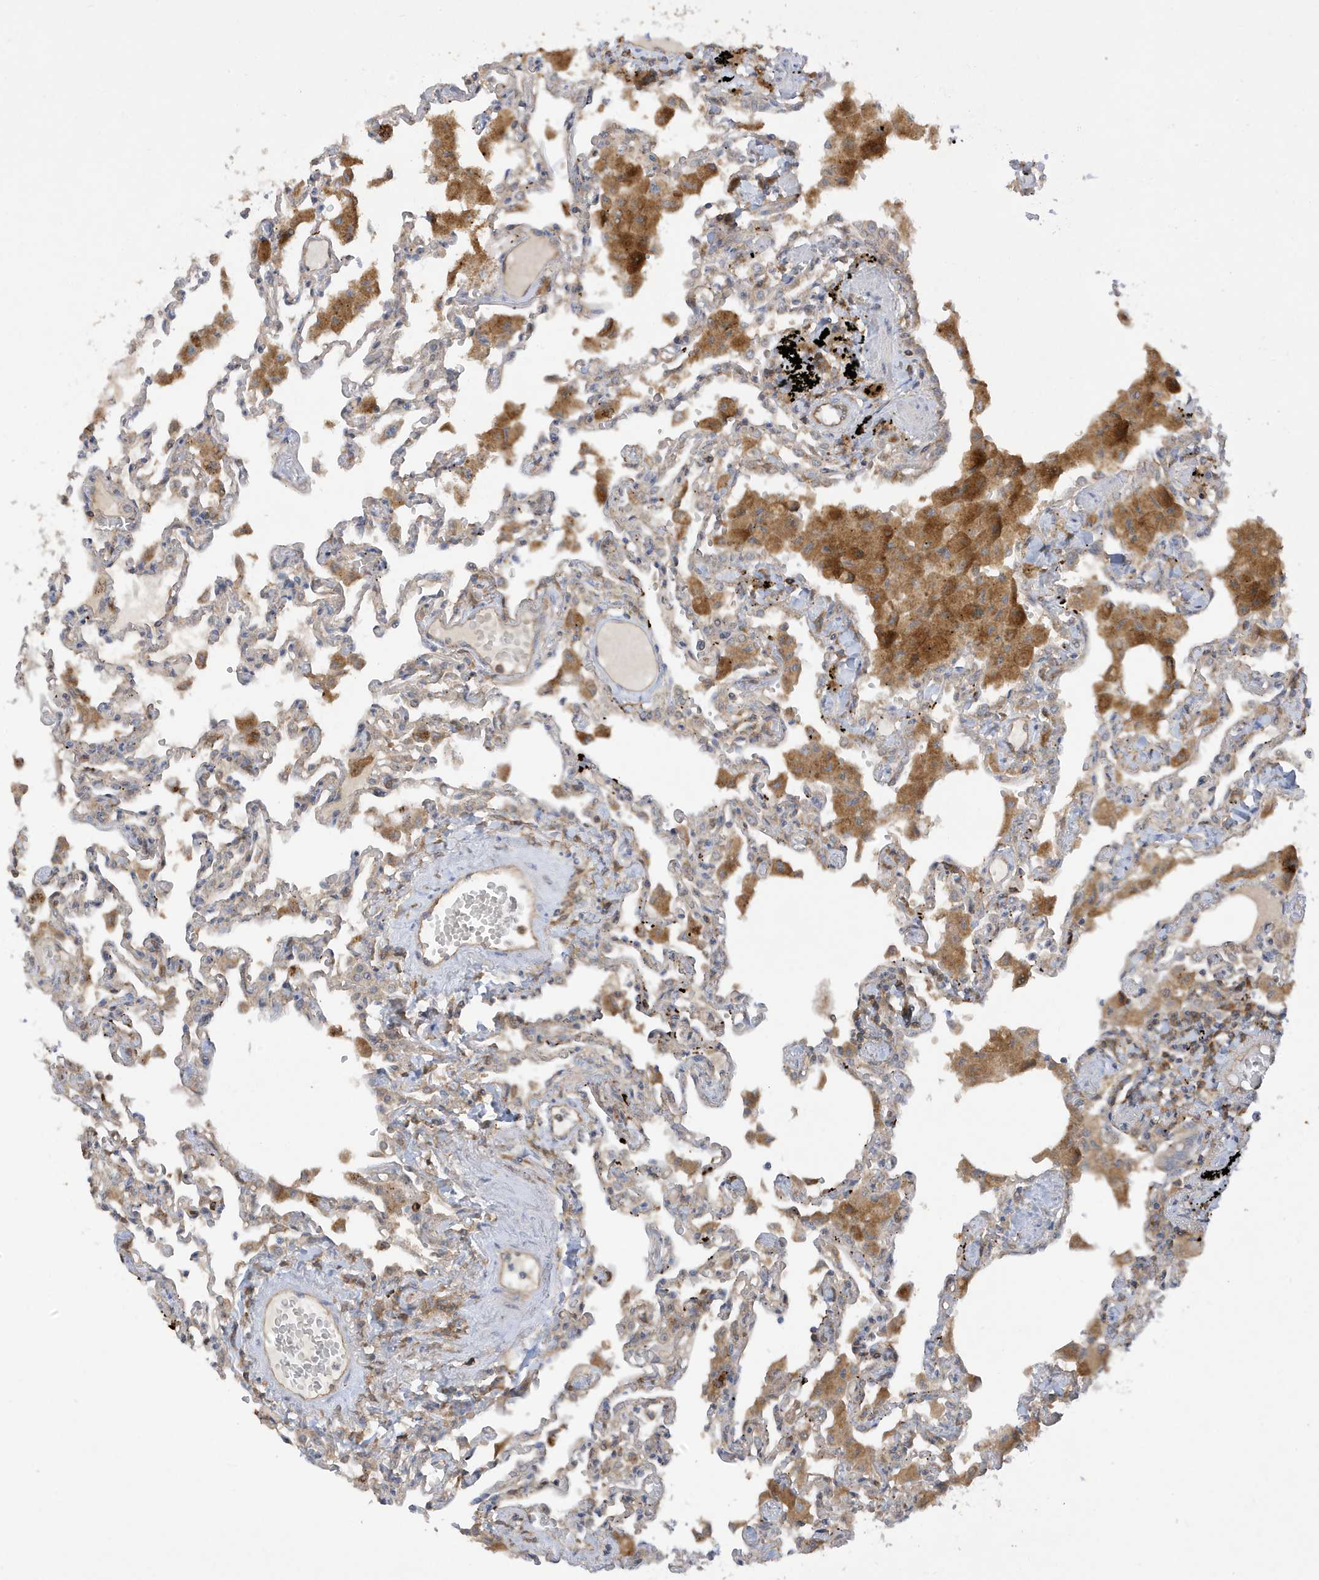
{"staining": {"intensity": "weak", "quantity": "<25%", "location": "cytoplasmic/membranous"}, "tissue": "lung", "cell_type": "Alveolar cells", "image_type": "normal", "snomed": [{"axis": "morphology", "description": "Normal tissue, NOS"}, {"axis": "topography", "description": "Bronchus"}, {"axis": "topography", "description": "Lung"}], "caption": "DAB (3,3'-diaminobenzidine) immunohistochemical staining of unremarkable lung displays no significant staining in alveolar cells.", "gene": "PHACTR2", "patient": {"sex": "female", "age": 49}}